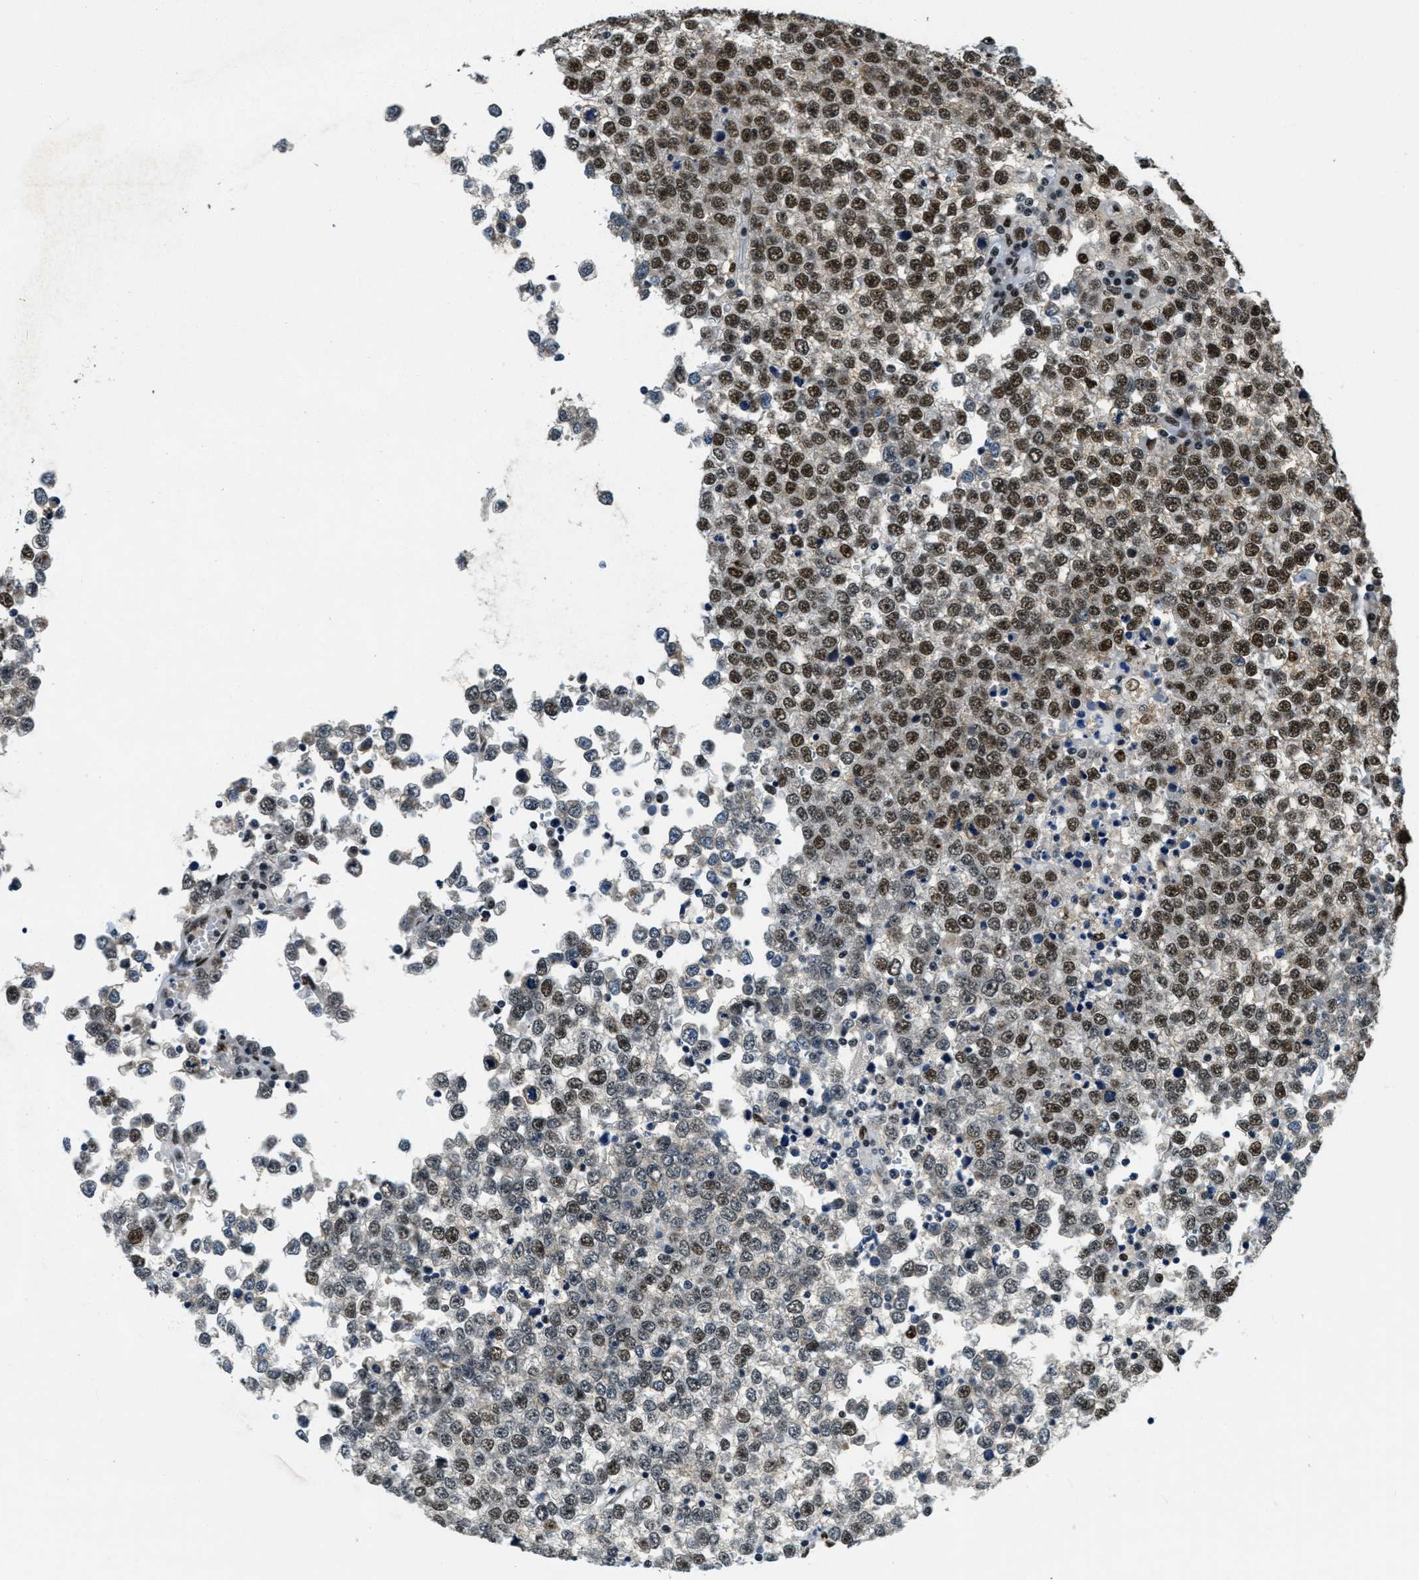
{"staining": {"intensity": "strong", "quantity": ">75%", "location": "nuclear"}, "tissue": "testis cancer", "cell_type": "Tumor cells", "image_type": "cancer", "snomed": [{"axis": "morphology", "description": "Seminoma, NOS"}, {"axis": "topography", "description": "Testis"}], "caption": "This is a histology image of immunohistochemistry staining of seminoma (testis), which shows strong expression in the nuclear of tumor cells.", "gene": "SSB", "patient": {"sex": "male", "age": 65}}